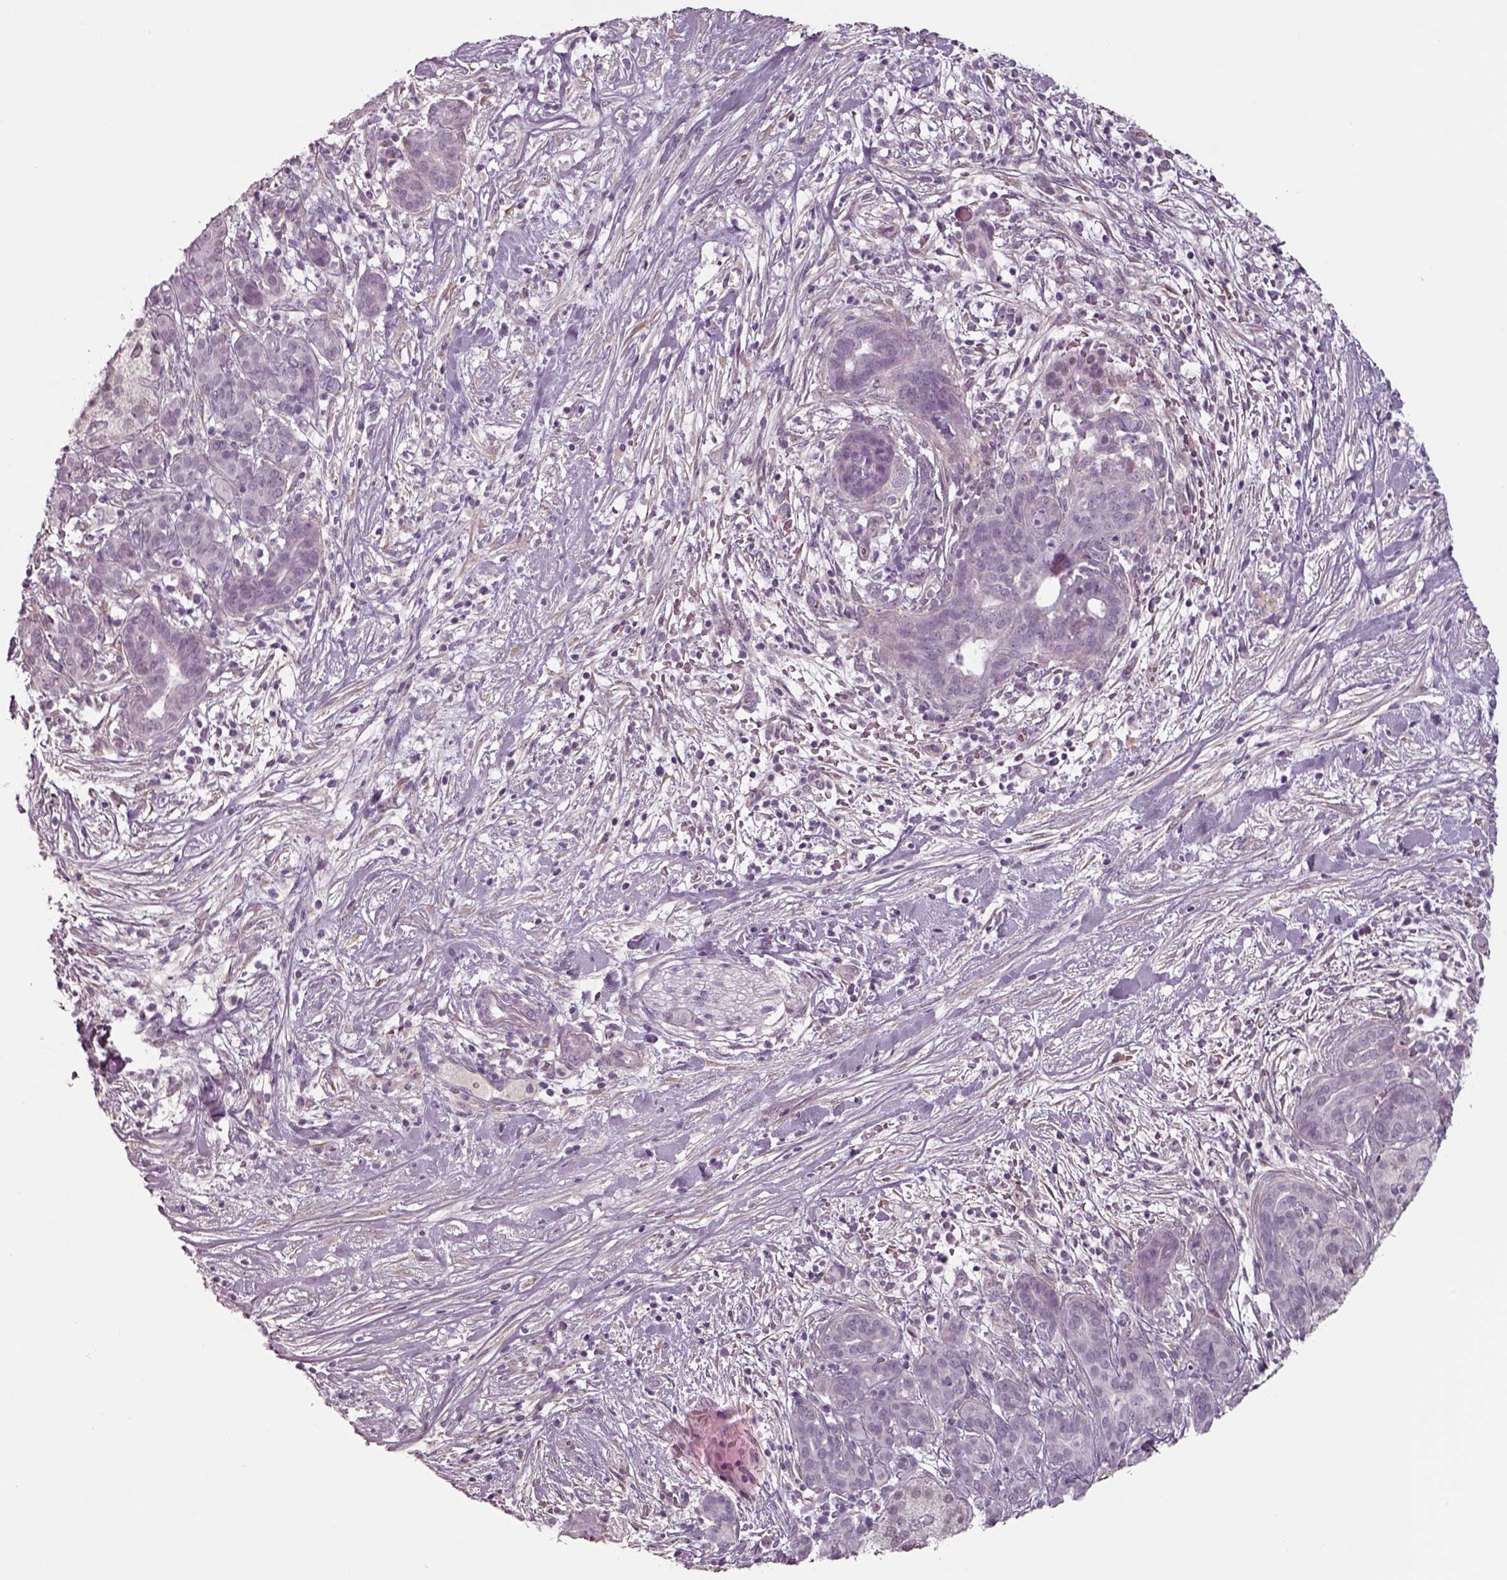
{"staining": {"intensity": "negative", "quantity": "none", "location": "none"}, "tissue": "pancreatic cancer", "cell_type": "Tumor cells", "image_type": "cancer", "snomed": [{"axis": "morphology", "description": "Adenocarcinoma, NOS"}, {"axis": "topography", "description": "Pancreas"}], "caption": "Protein analysis of pancreatic cancer displays no significant staining in tumor cells.", "gene": "SEPTIN14", "patient": {"sex": "male", "age": 44}}